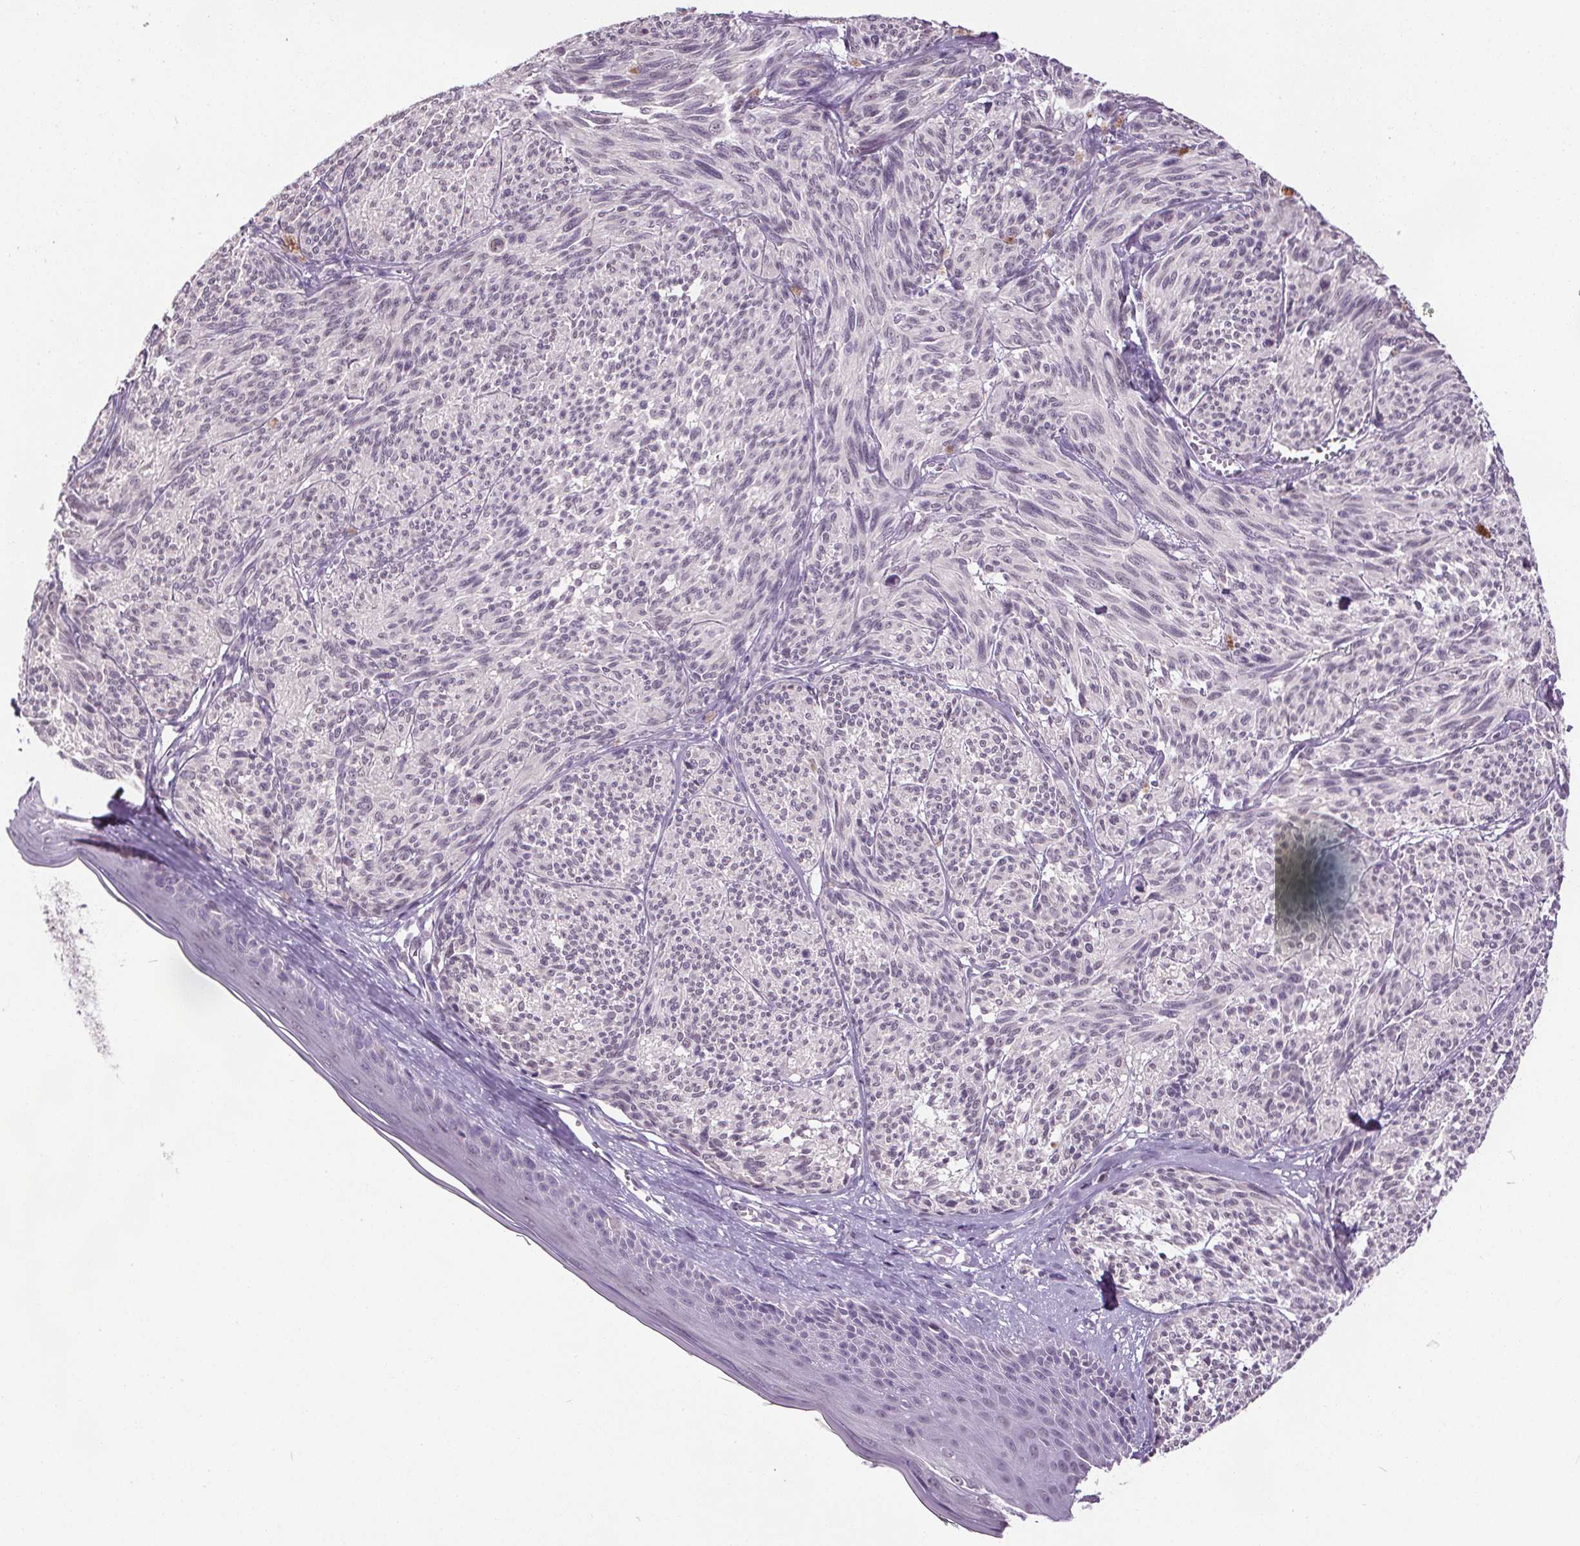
{"staining": {"intensity": "negative", "quantity": "none", "location": "none"}, "tissue": "melanoma", "cell_type": "Tumor cells", "image_type": "cancer", "snomed": [{"axis": "morphology", "description": "Malignant melanoma, NOS"}, {"axis": "topography", "description": "Skin"}], "caption": "Malignant melanoma was stained to show a protein in brown. There is no significant staining in tumor cells.", "gene": "SLC2A9", "patient": {"sex": "male", "age": 79}}